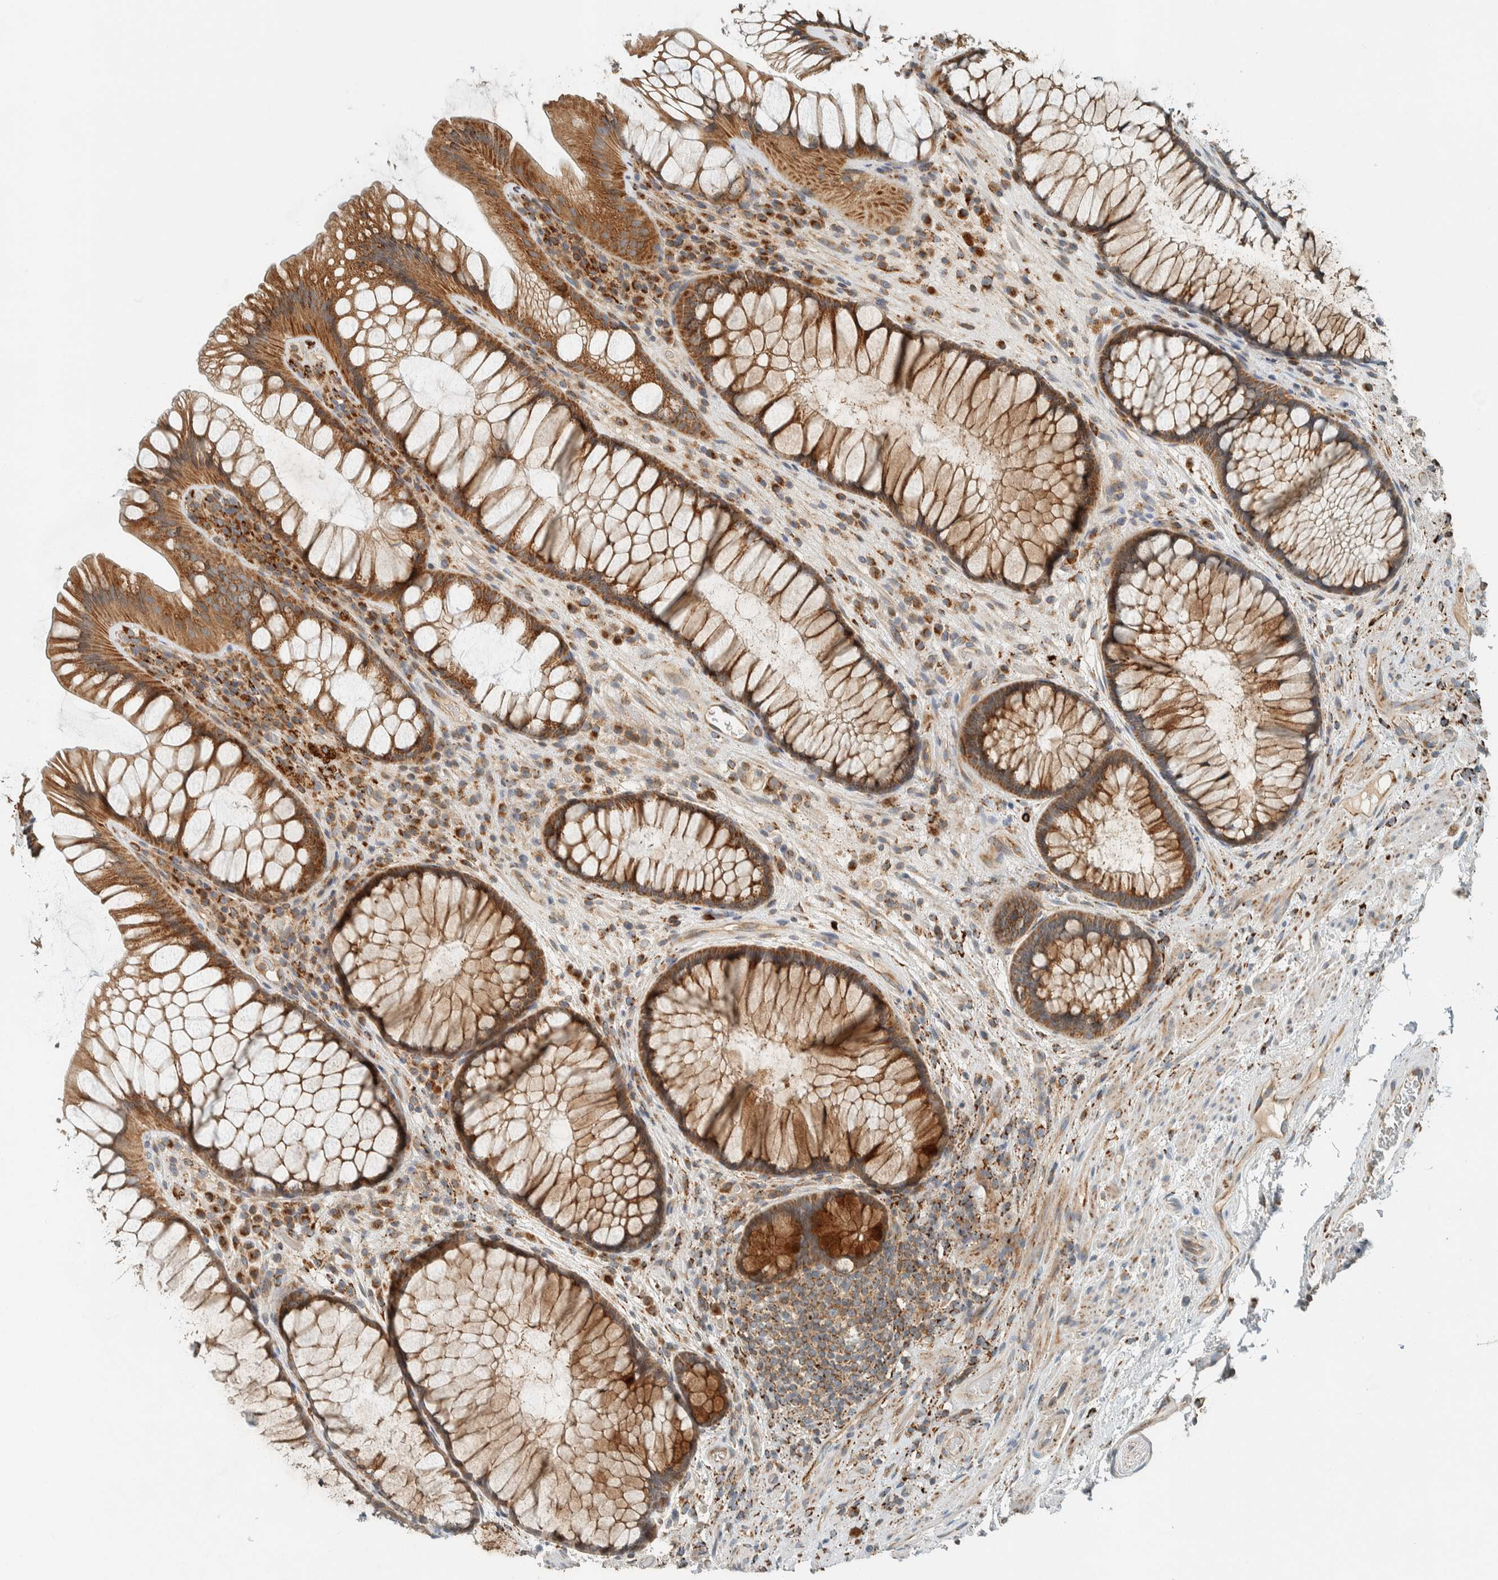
{"staining": {"intensity": "moderate", "quantity": ">75%", "location": "cytoplasmic/membranous"}, "tissue": "rectum", "cell_type": "Glandular cells", "image_type": "normal", "snomed": [{"axis": "morphology", "description": "Normal tissue, NOS"}, {"axis": "topography", "description": "Rectum"}], "caption": "Rectum stained with immunohistochemistry (IHC) displays moderate cytoplasmic/membranous staining in approximately >75% of glandular cells. (Brightfield microscopy of DAB IHC at high magnification).", "gene": "SPAG5", "patient": {"sex": "male", "age": 51}}